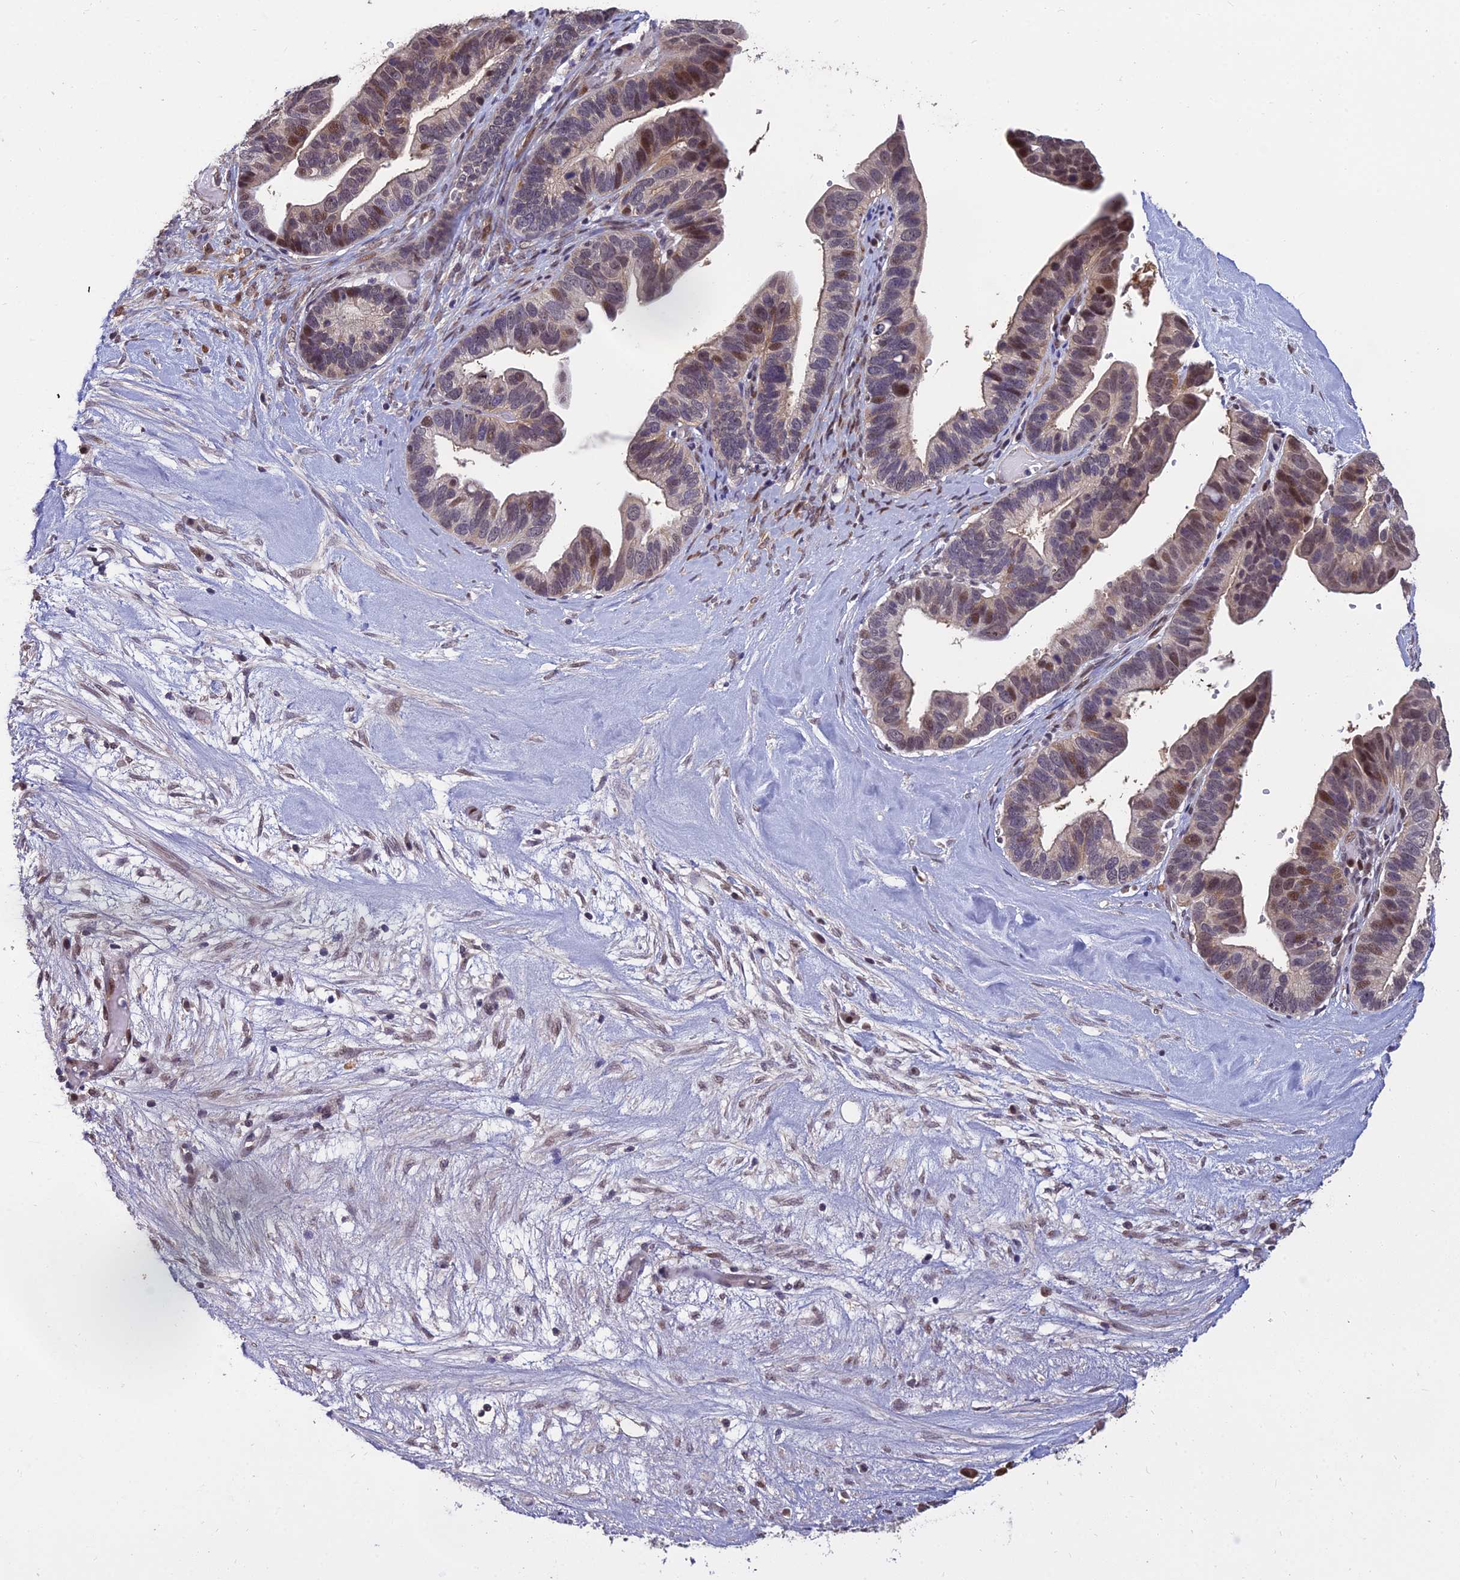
{"staining": {"intensity": "moderate", "quantity": "<25%", "location": "nuclear"}, "tissue": "ovarian cancer", "cell_type": "Tumor cells", "image_type": "cancer", "snomed": [{"axis": "morphology", "description": "Cystadenocarcinoma, serous, NOS"}, {"axis": "topography", "description": "Ovary"}], "caption": "IHC histopathology image of neoplastic tissue: ovarian serous cystadenocarcinoma stained using IHC exhibits low levels of moderate protein expression localized specifically in the nuclear of tumor cells, appearing as a nuclear brown color.", "gene": "GRWD1", "patient": {"sex": "female", "age": 56}}